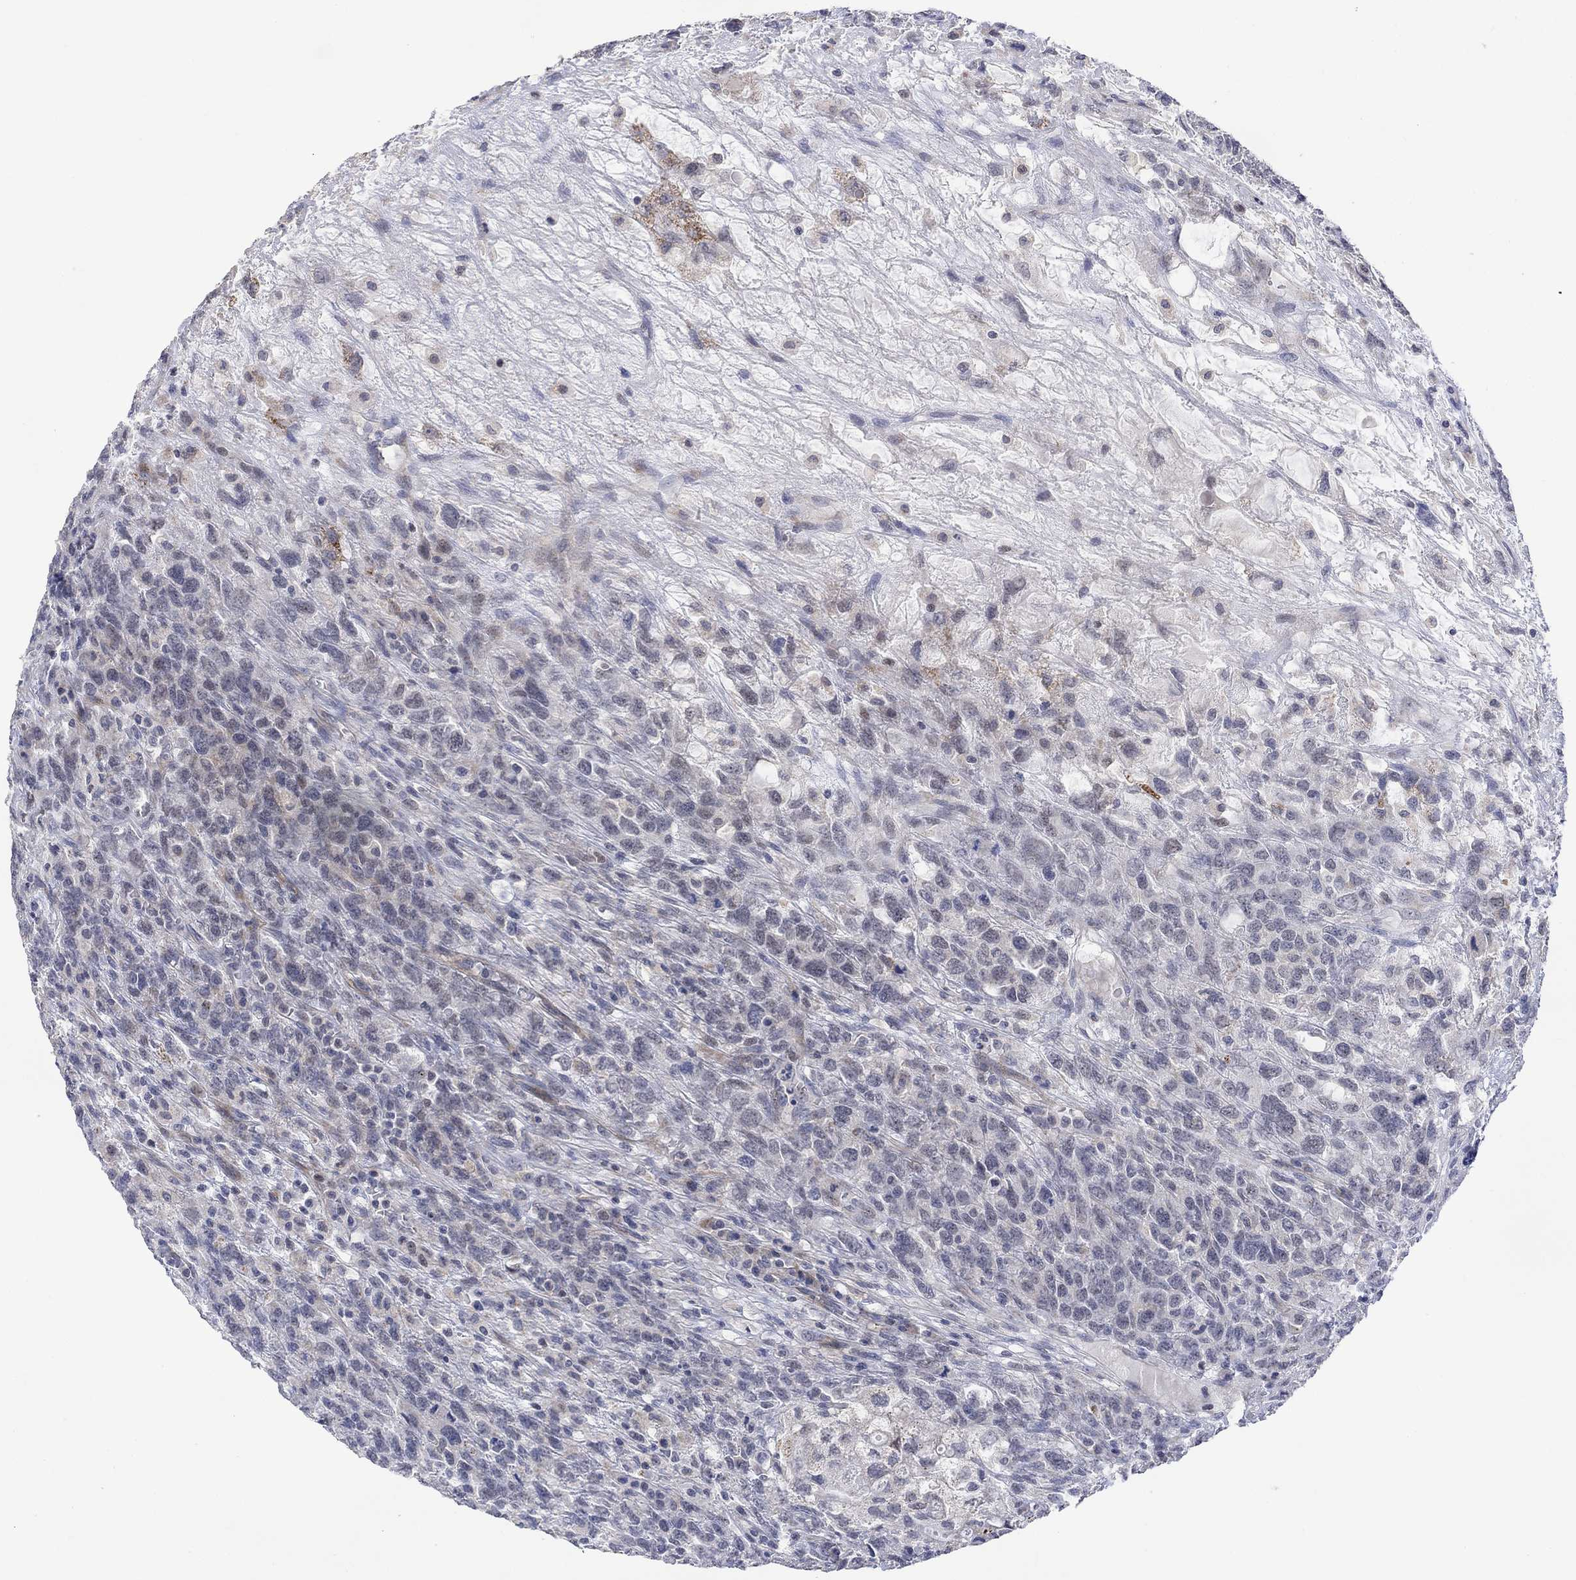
{"staining": {"intensity": "negative", "quantity": "none", "location": "none"}, "tissue": "testis cancer", "cell_type": "Tumor cells", "image_type": "cancer", "snomed": [{"axis": "morphology", "description": "Seminoma, NOS"}, {"axis": "topography", "description": "Testis"}], "caption": "Tumor cells show no significant staining in testis cancer (seminoma).", "gene": "SLC48A1", "patient": {"sex": "male", "age": 52}}